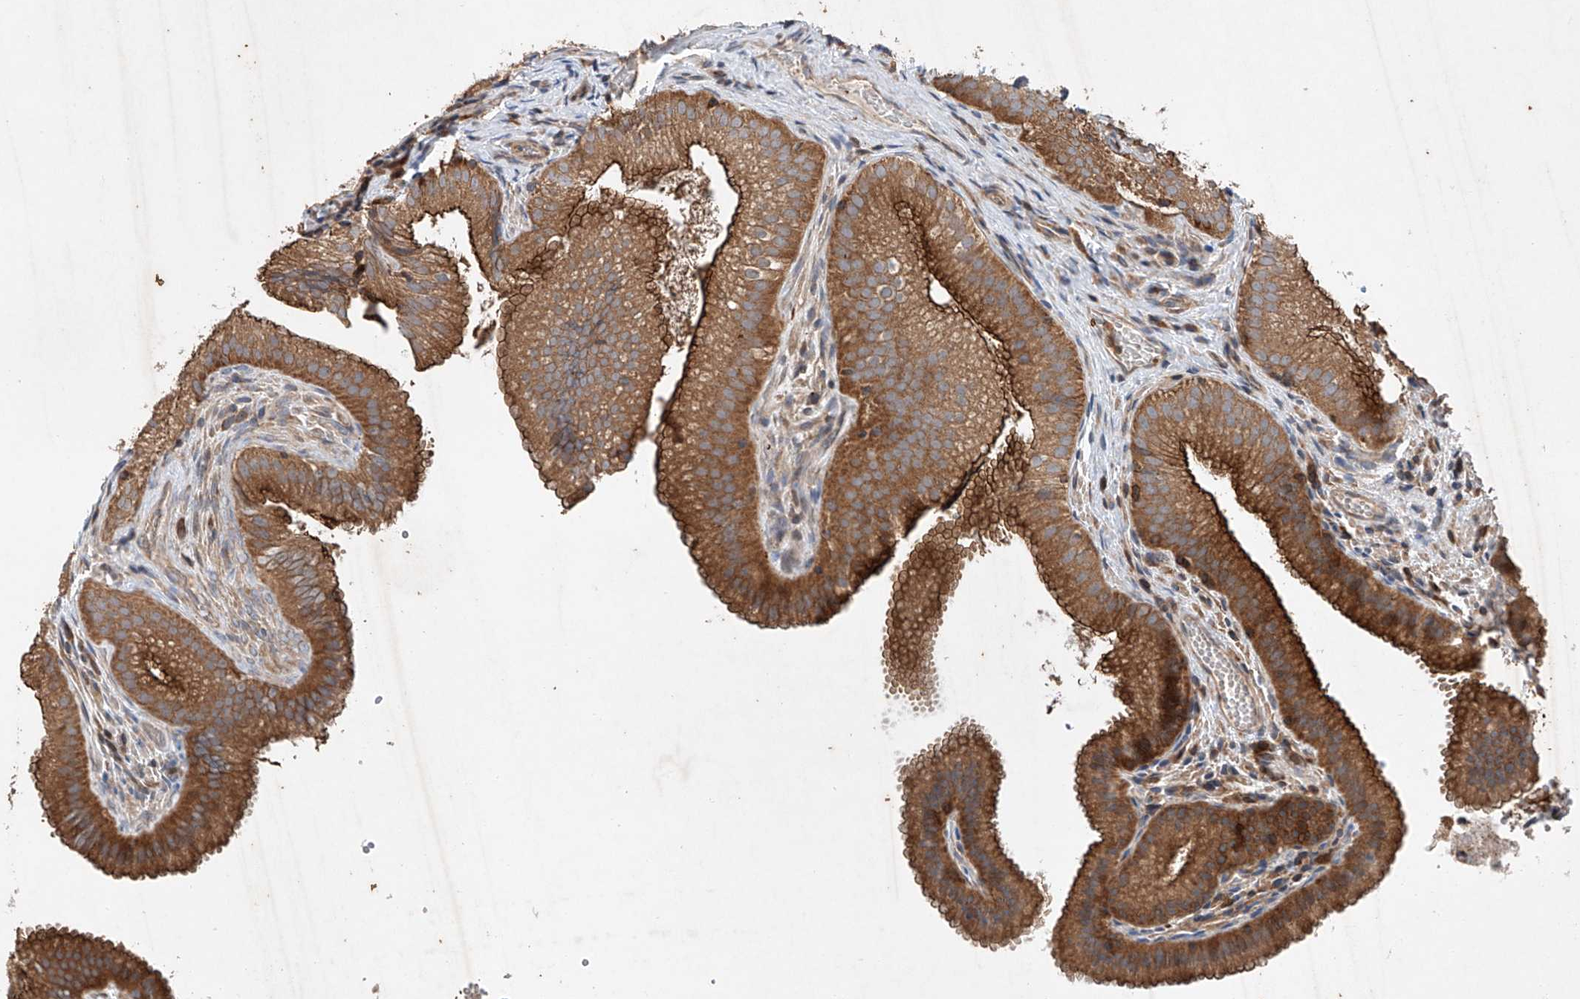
{"staining": {"intensity": "strong", "quantity": ">75%", "location": "cytoplasmic/membranous"}, "tissue": "gallbladder", "cell_type": "Glandular cells", "image_type": "normal", "snomed": [{"axis": "morphology", "description": "Normal tissue, NOS"}, {"axis": "topography", "description": "Gallbladder"}], "caption": "IHC staining of normal gallbladder, which exhibits high levels of strong cytoplasmic/membranous staining in approximately >75% of glandular cells indicating strong cytoplasmic/membranous protein staining. The staining was performed using DAB (3,3'-diaminobenzidine) (brown) for protein detection and nuclei were counterstained in hematoxylin (blue).", "gene": "CEP85L", "patient": {"sex": "female", "age": 30}}